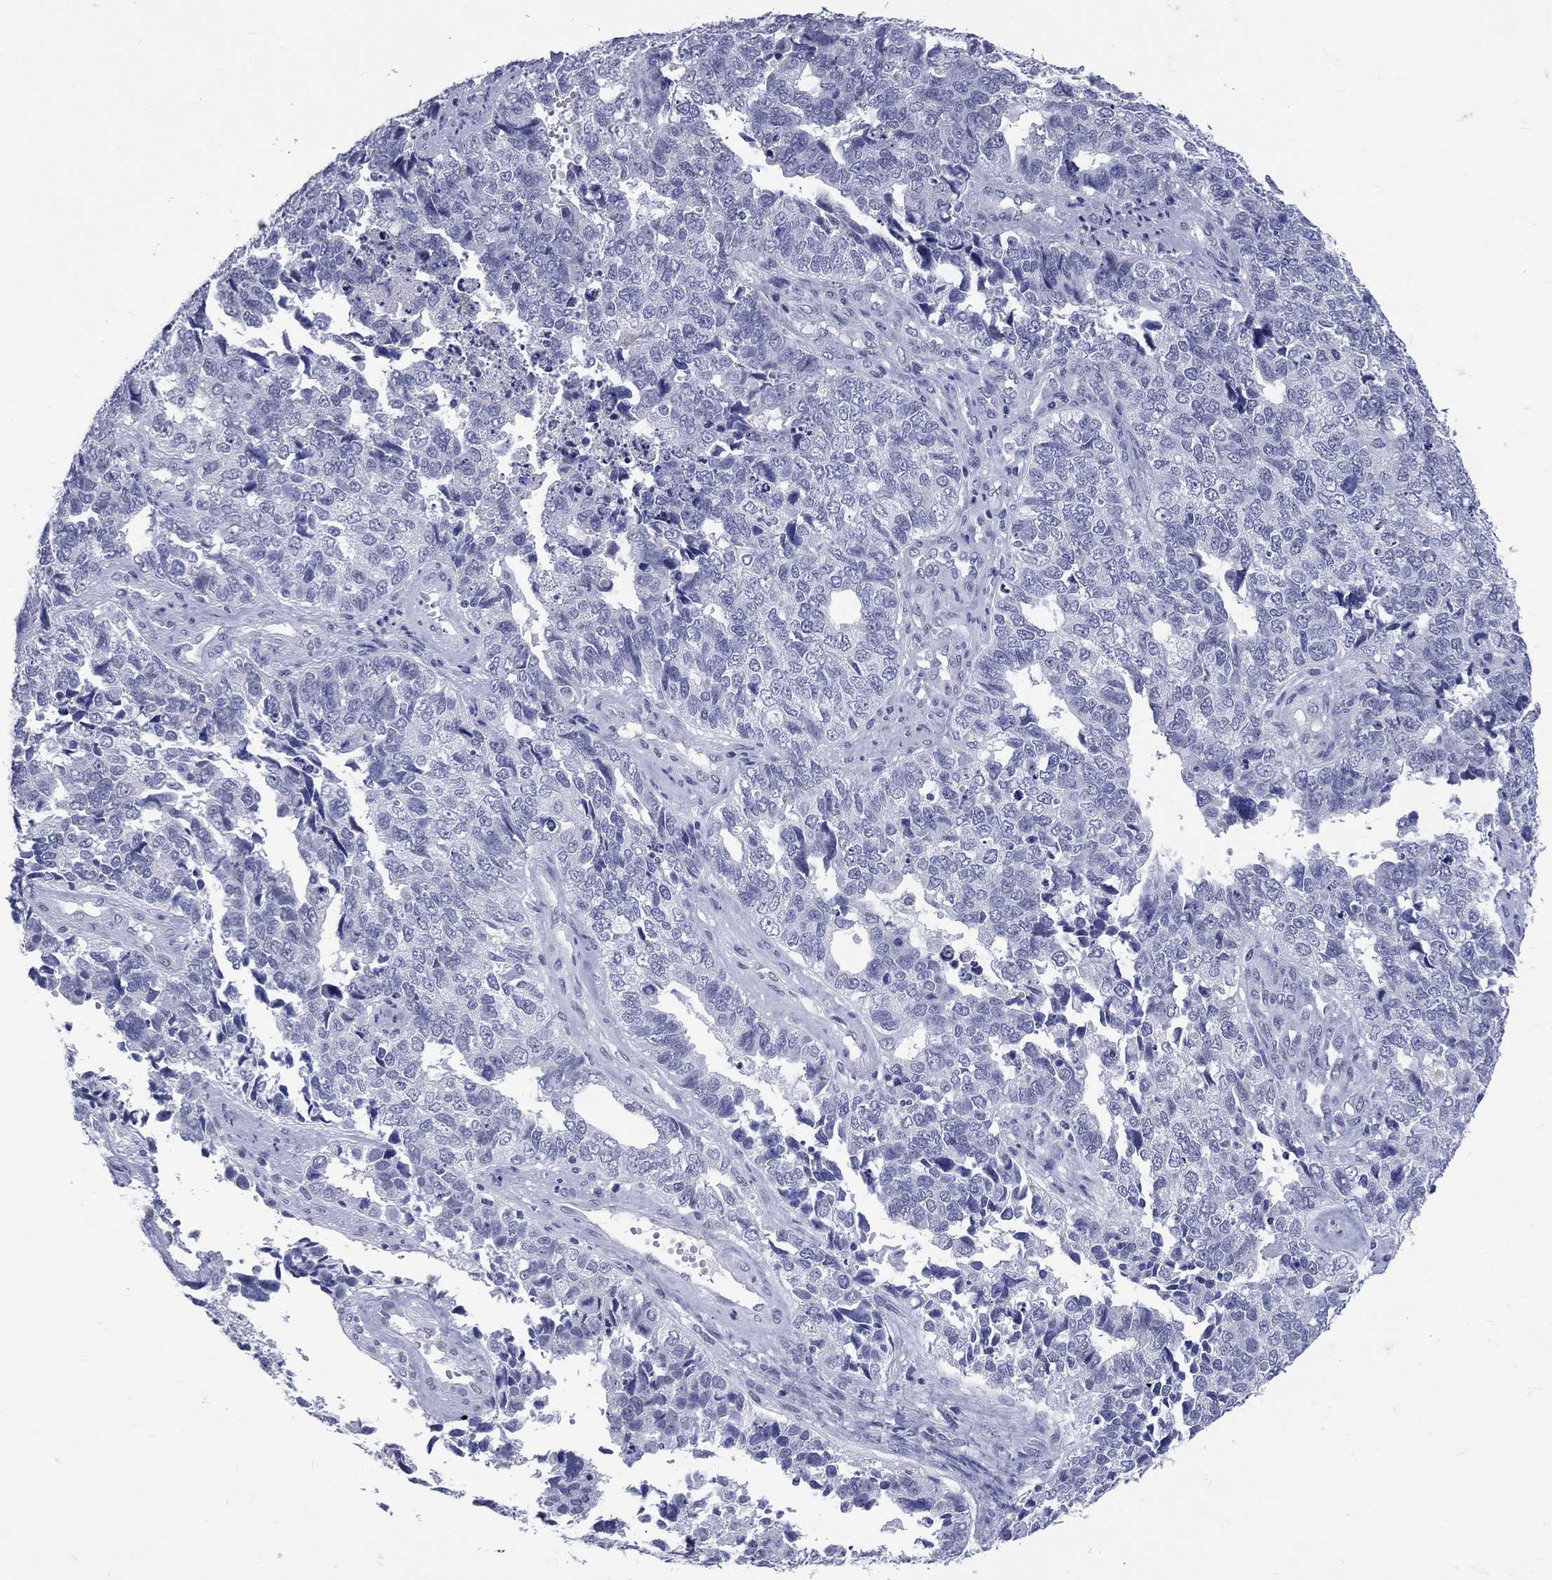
{"staining": {"intensity": "negative", "quantity": "none", "location": "none"}, "tissue": "cervical cancer", "cell_type": "Tumor cells", "image_type": "cancer", "snomed": [{"axis": "morphology", "description": "Squamous cell carcinoma, NOS"}, {"axis": "topography", "description": "Cervix"}], "caption": "High power microscopy photomicrograph of an immunohistochemistry (IHC) micrograph of cervical cancer, revealing no significant positivity in tumor cells.", "gene": "MLLT10", "patient": {"sex": "female", "age": 63}}